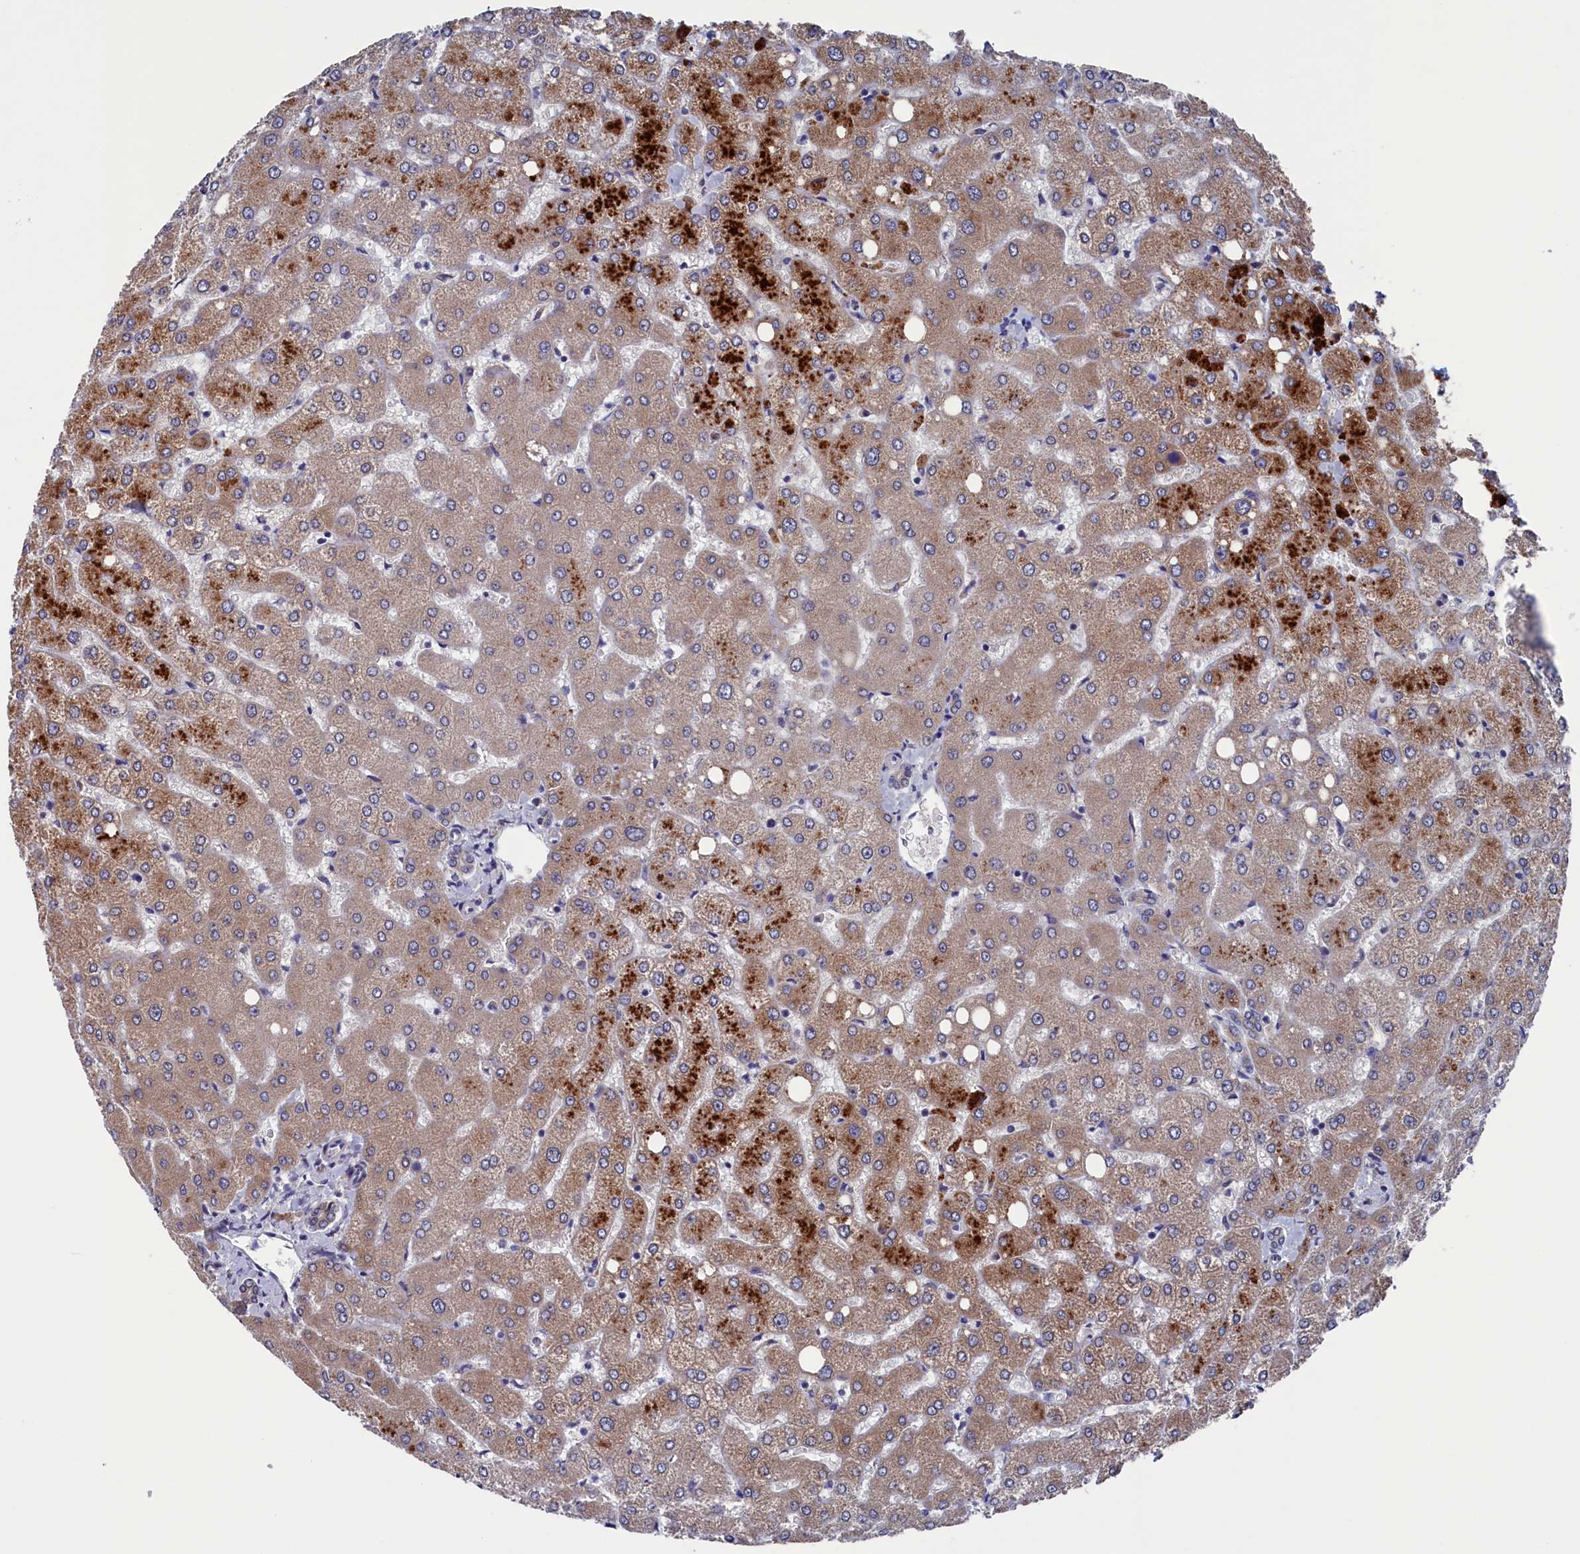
{"staining": {"intensity": "weak", "quantity": "25%-75%", "location": "cytoplasmic/membranous"}, "tissue": "liver", "cell_type": "Cholangiocytes", "image_type": "normal", "snomed": [{"axis": "morphology", "description": "Normal tissue, NOS"}, {"axis": "topography", "description": "Liver"}], "caption": "This is an image of immunohistochemistry staining of benign liver, which shows weak positivity in the cytoplasmic/membranous of cholangiocytes.", "gene": "SPATA13", "patient": {"sex": "female", "age": 54}}